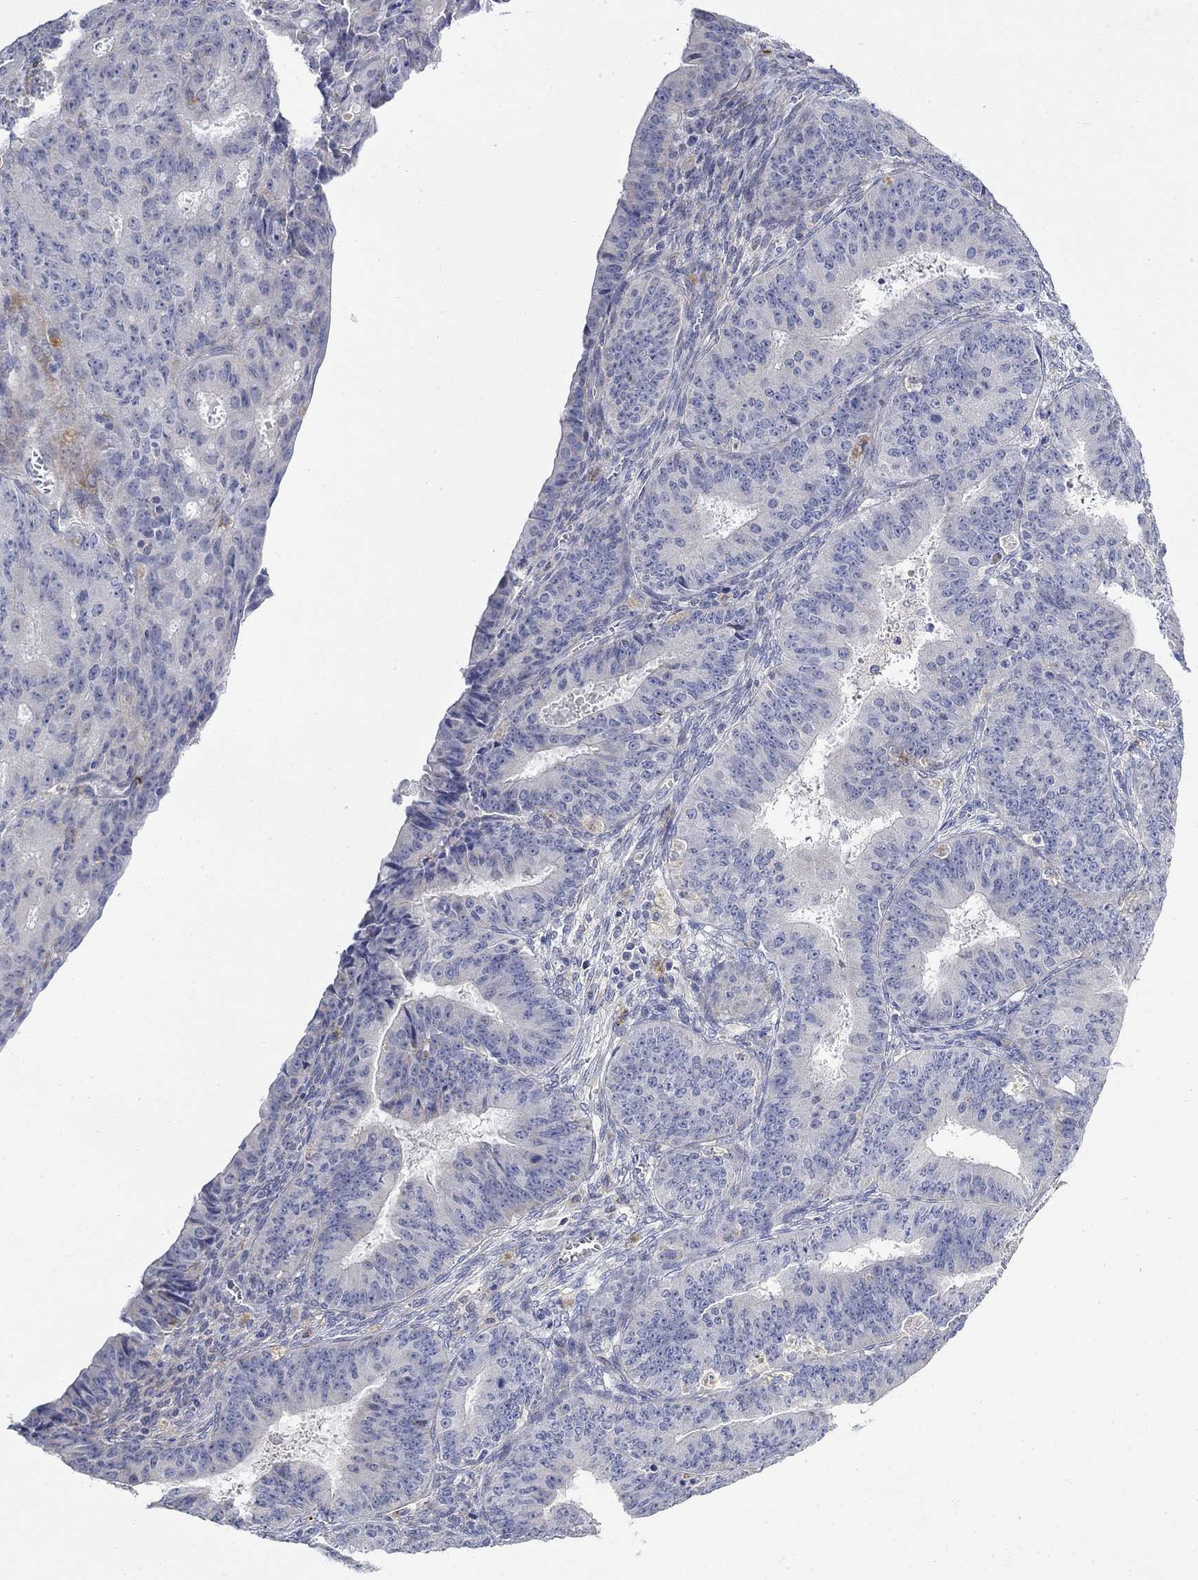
{"staining": {"intensity": "negative", "quantity": "none", "location": "none"}, "tissue": "ovarian cancer", "cell_type": "Tumor cells", "image_type": "cancer", "snomed": [{"axis": "morphology", "description": "Carcinoma, endometroid"}, {"axis": "topography", "description": "Ovary"}], "caption": "Tumor cells are negative for brown protein staining in endometroid carcinoma (ovarian). (Stains: DAB immunohistochemistry with hematoxylin counter stain, Microscopy: brightfield microscopy at high magnification).", "gene": "FNDC5", "patient": {"sex": "female", "age": 42}}